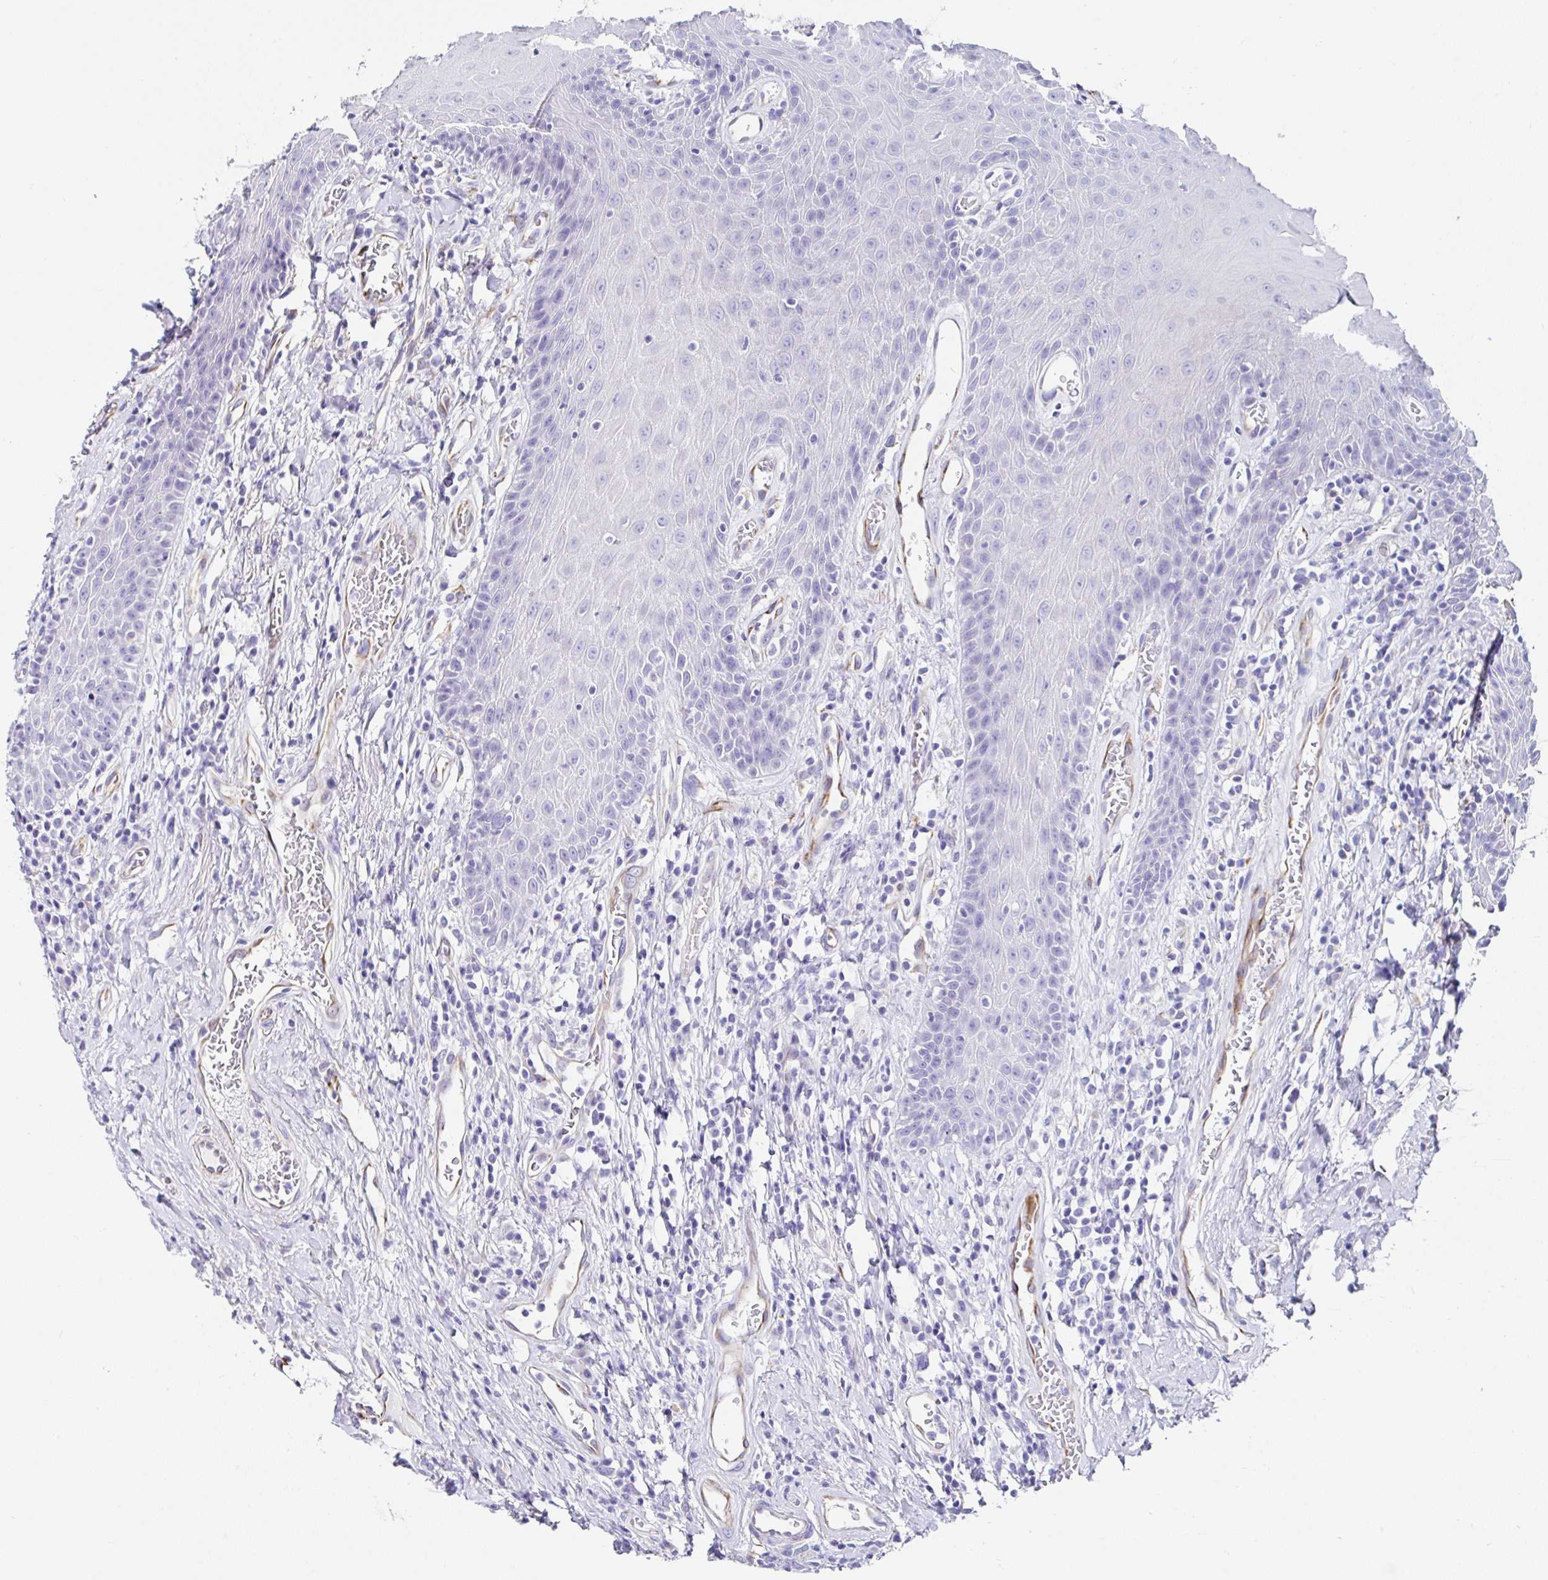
{"staining": {"intensity": "negative", "quantity": "none", "location": "none"}, "tissue": "head and neck cancer", "cell_type": "Tumor cells", "image_type": "cancer", "snomed": [{"axis": "morphology", "description": "Squamous cell carcinoma, NOS"}, {"axis": "topography", "description": "Head-Neck"}], "caption": "Immunohistochemical staining of squamous cell carcinoma (head and neck) reveals no significant staining in tumor cells.", "gene": "TMPRSS11E", "patient": {"sex": "female", "age": 59}}